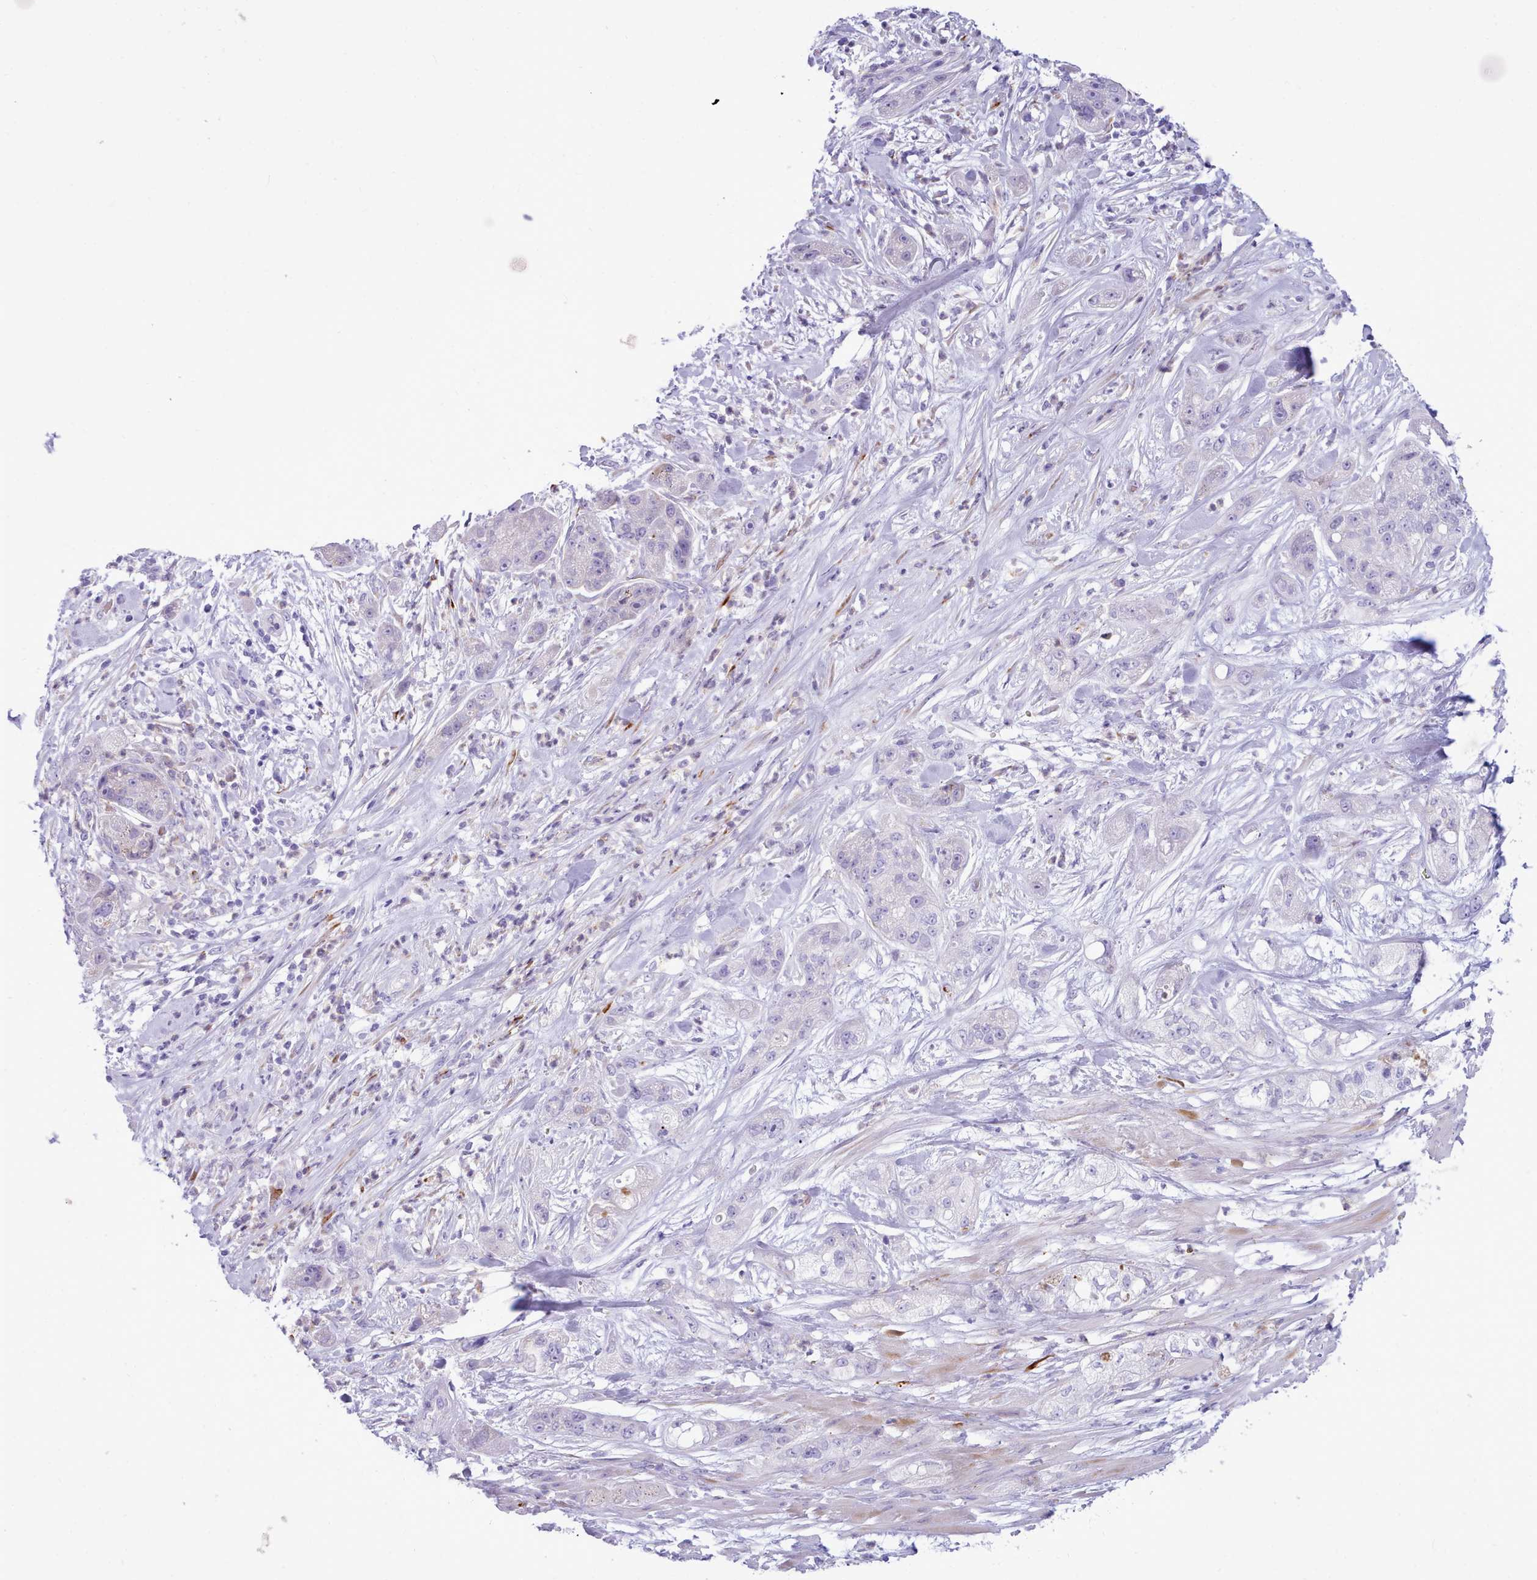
{"staining": {"intensity": "negative", "quantity": "none", "location": "none"}, "tissue": "pancreatic cancer", "cell_type": "Tumor cells", "image_type": "cancer", "snomed": [{"axis": "morphology", "description": "Adenocarcinoma, NOS"}, {"axis": "topography", "description": "Pancreas"}], "caption": "Pancreatic cancer was stained to show a protein in brown. There is no significant positivity in tumor cells. Nuclei are stained in blue.", "gene": "NKX1-2", "patient": {"sex": "female", "age": 78}}